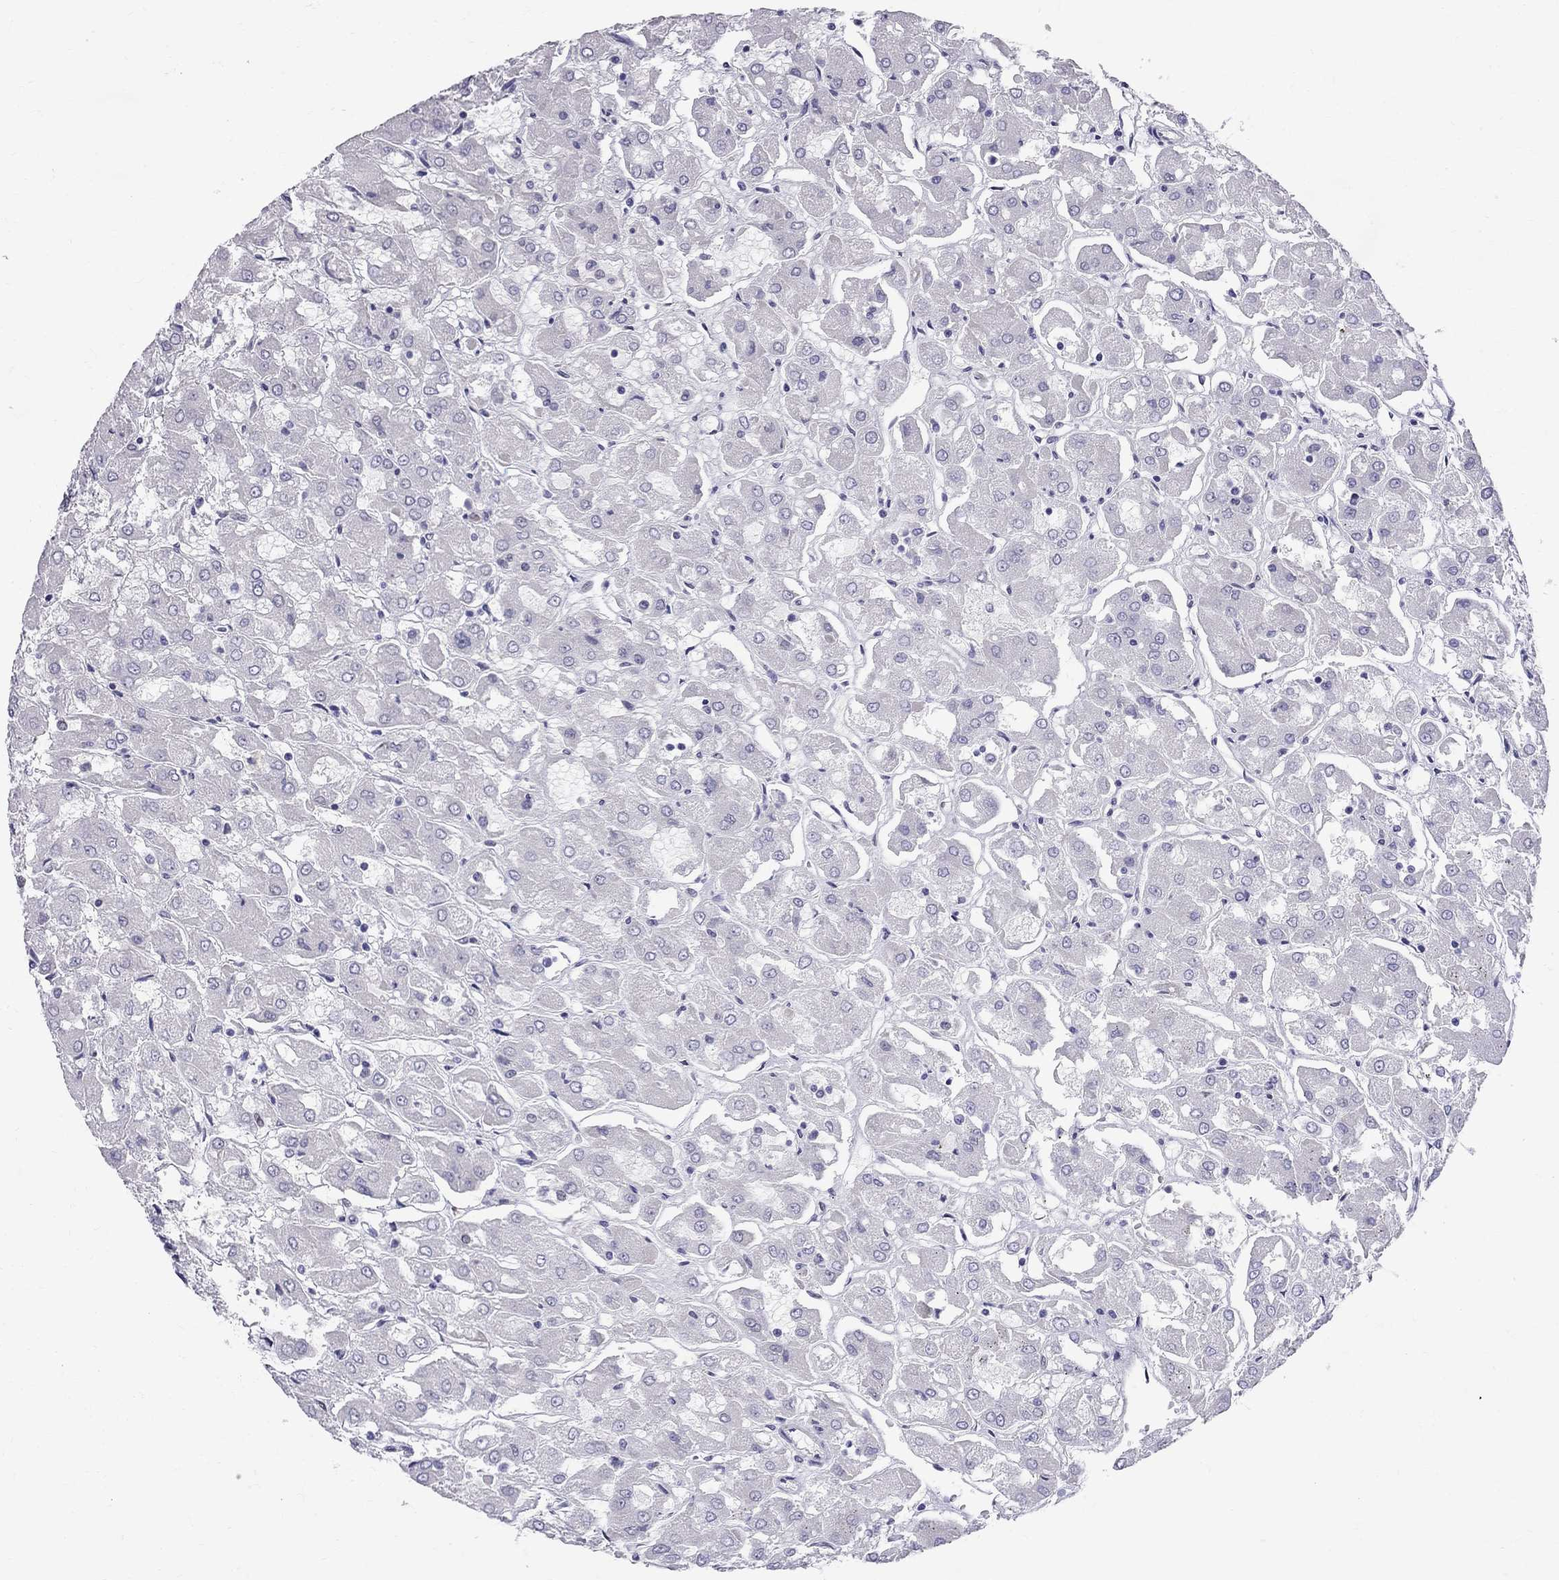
{"staining": {"intensity": "negative", "quantity": "none", "location": "none"}, "tissue": "renal cancer", "cell_type": "Tumor cells", "image_type": "cancer", "snomed": [{"axis": "morphology", "description": "Adenocarcinoma, NOS"}, {"axis": "topography", "description": "Kidney"}], "caption": "Immunohistochemistry (IHC) image of adenocarcinoma (renal) stained for a protein (brown), which demonstrates no positivity in tumor cells.", "gene": "MUC15", "patient": {"sex": "male", "age": 72}}